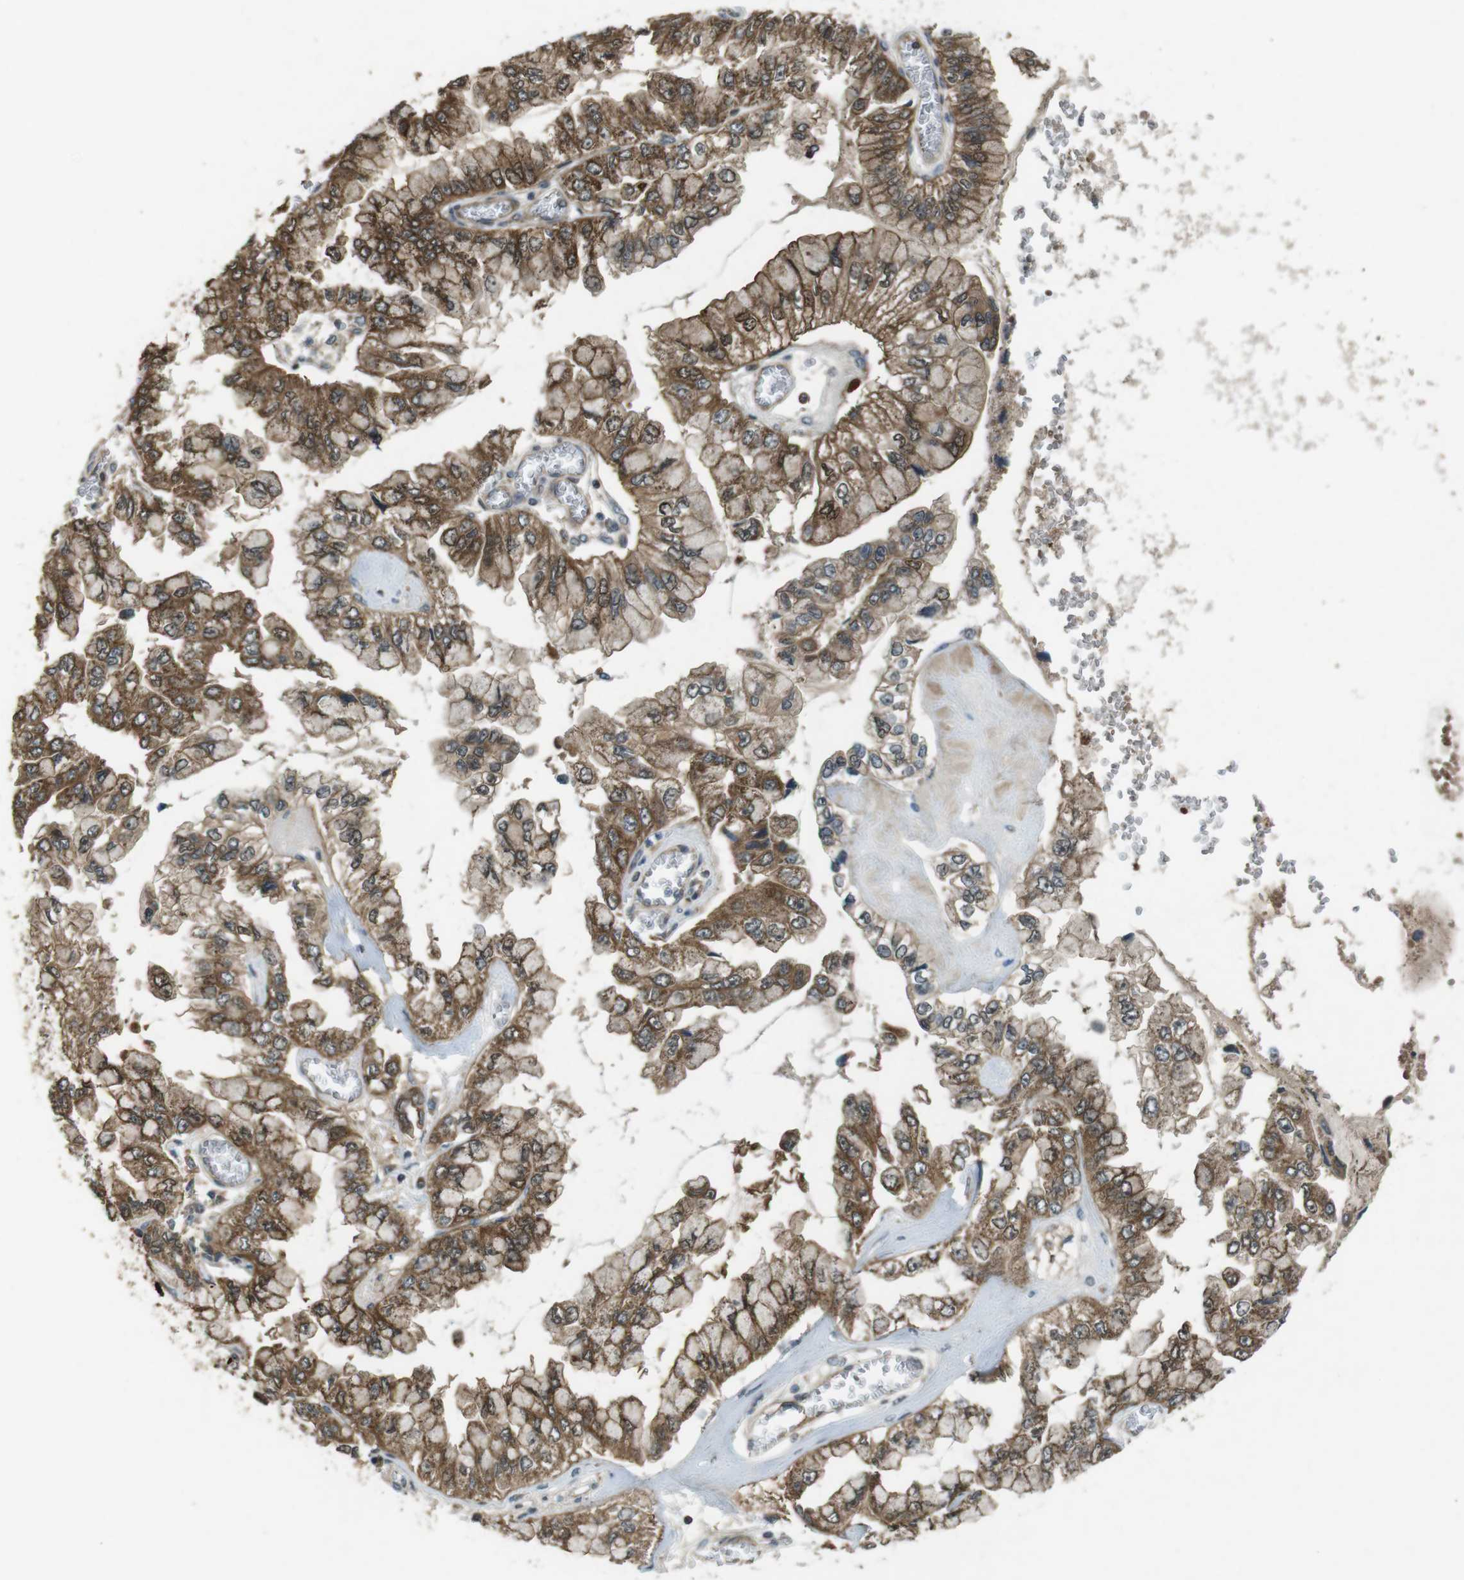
{"staining": {"intensity": "moderate", "quantity": ">75%", "location": "cytoplasmic/membranous"}, "tissue": "liver cancer", "cell_type": "Tumor cells", "image_type": "cancer", "snomed": [{"axis": "morphology", "description": "Cholangiocarcinoma"}, {"axis": "topography", "description": "Liver"}], "caption": "Immunohistochemical staining of human liver cancer exhibits medium levels of moderate cytoplasmic/membranous staining in approximately >75% of tumor cells.", "gene": "IFFO2", "patient": {"sex": "female", "age": 79}}